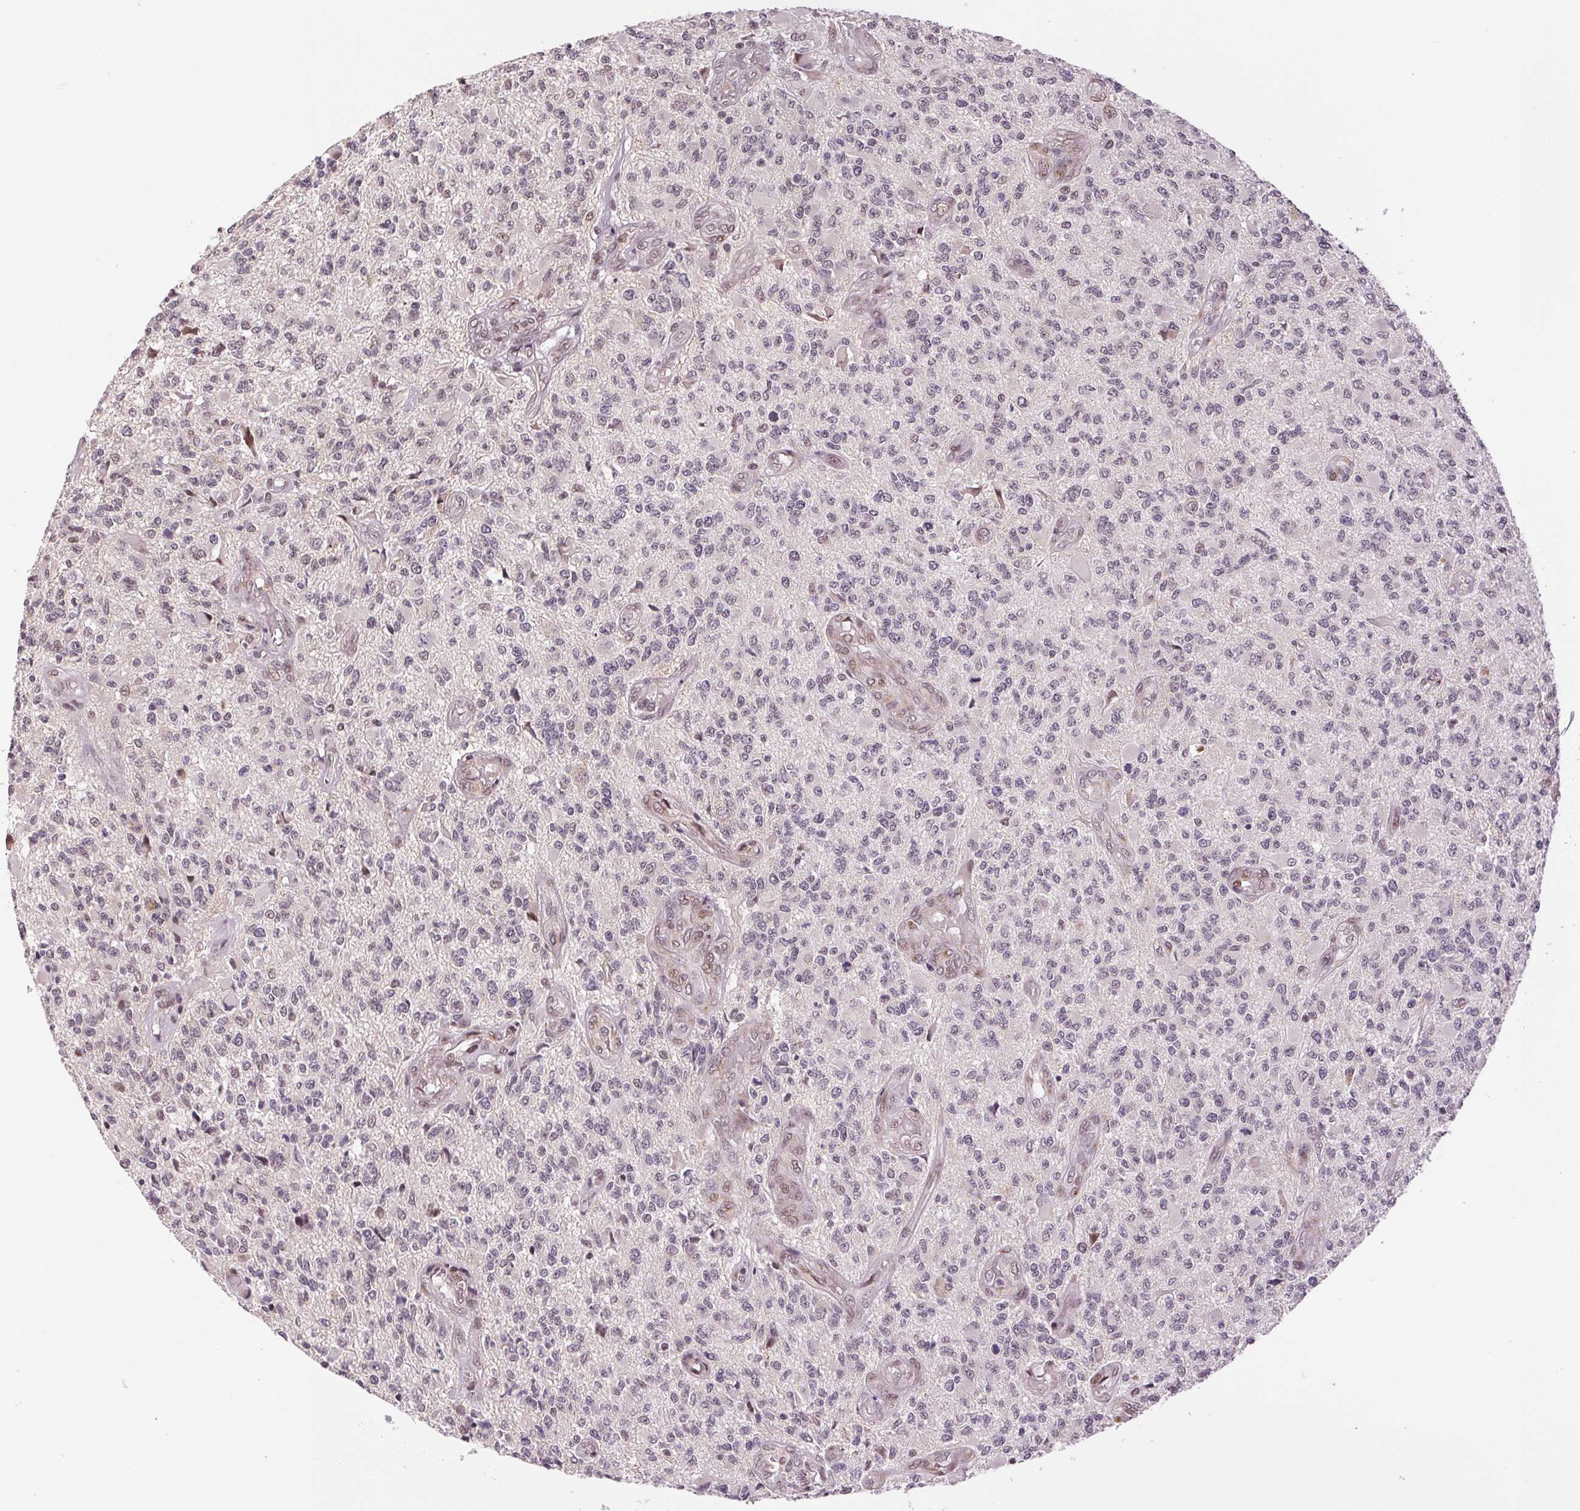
{"staining": {"intensity": "negative", "quantity": "none", "location": "none"}, "tissue": "glioma", "cell_type": "Tumor cells", "image_type": "cancer", "snomed": [{"axis": "morphology", "description": "Glioma, malignant, High grade"}, {"axis": "topography", "description": "Brain"}], "caption": "There is no significant positivity in tumor cells of glioma.", "gene": "GRHL3", "patient": {"sex": "female", "age": 63}}